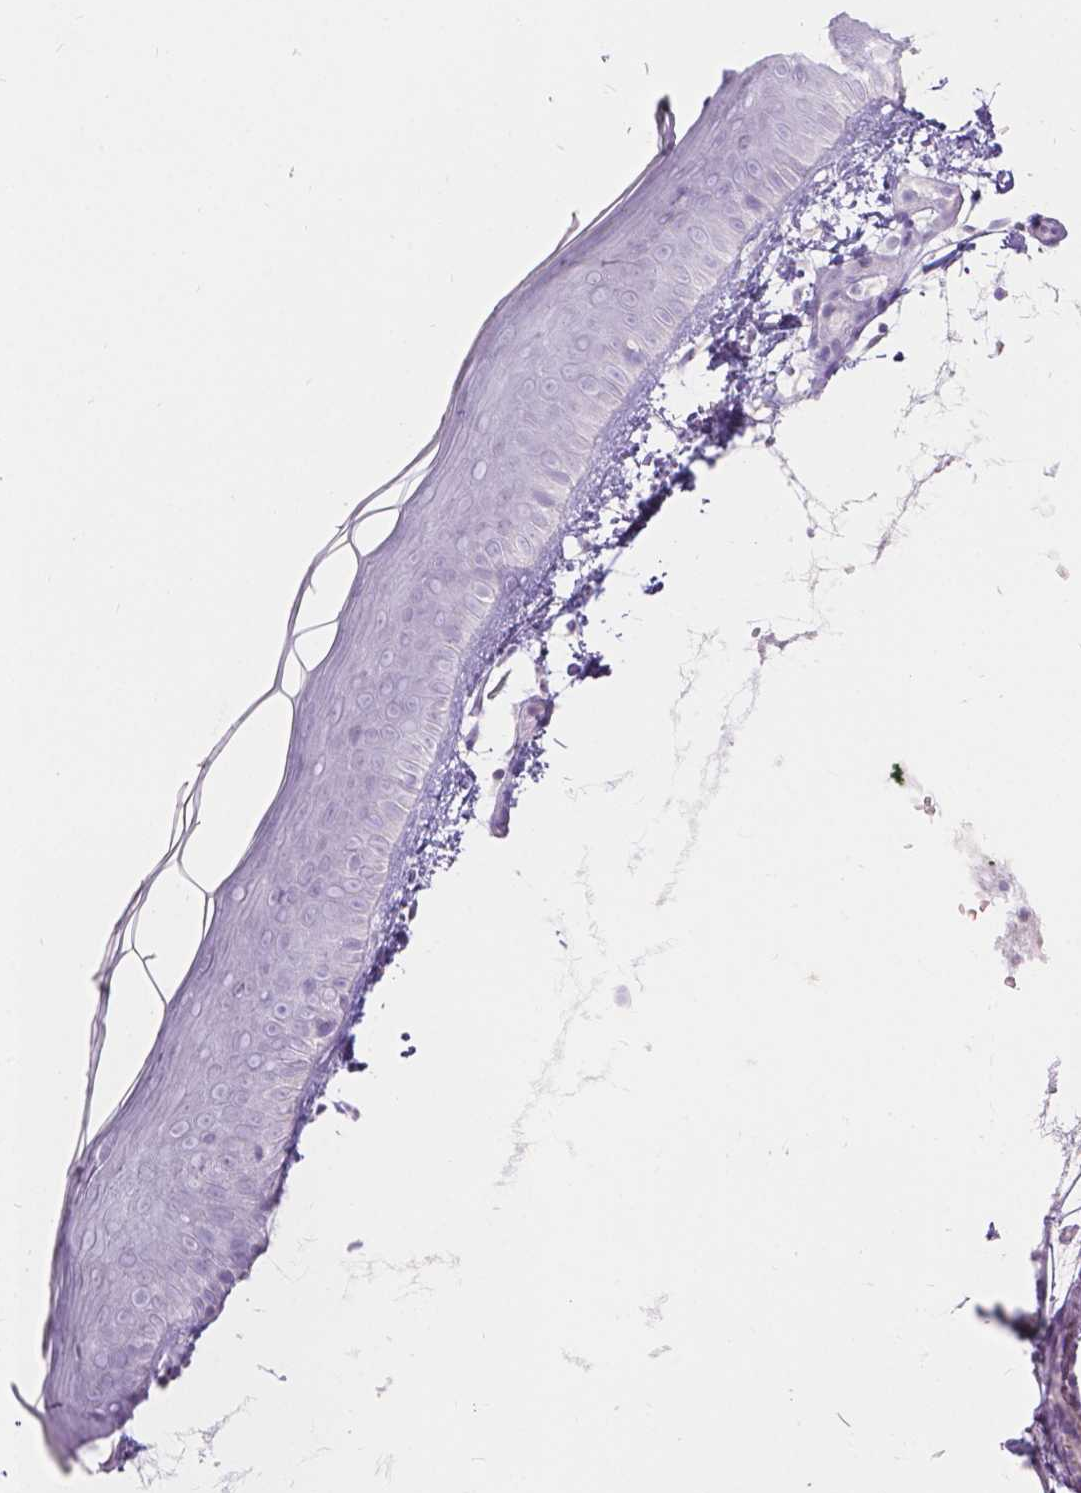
{"staining": {"intensity": "negative", "quantity": "none", "location": "none"}, "tissue": "skin", "cell_type": "Fibroblasts", "image_type": "normal", "snomed": [{"axis": "morphology", "description": "Normal tissue, NOS"}, {"axis": "topography", "description": "Skin"}], "caption": "Immunohistochemistry (IHC) of normal human skin demonstrates no staining in fibroblasts.", "gene": "HTN3", "patient": {"sex": "female", "age": 62}}